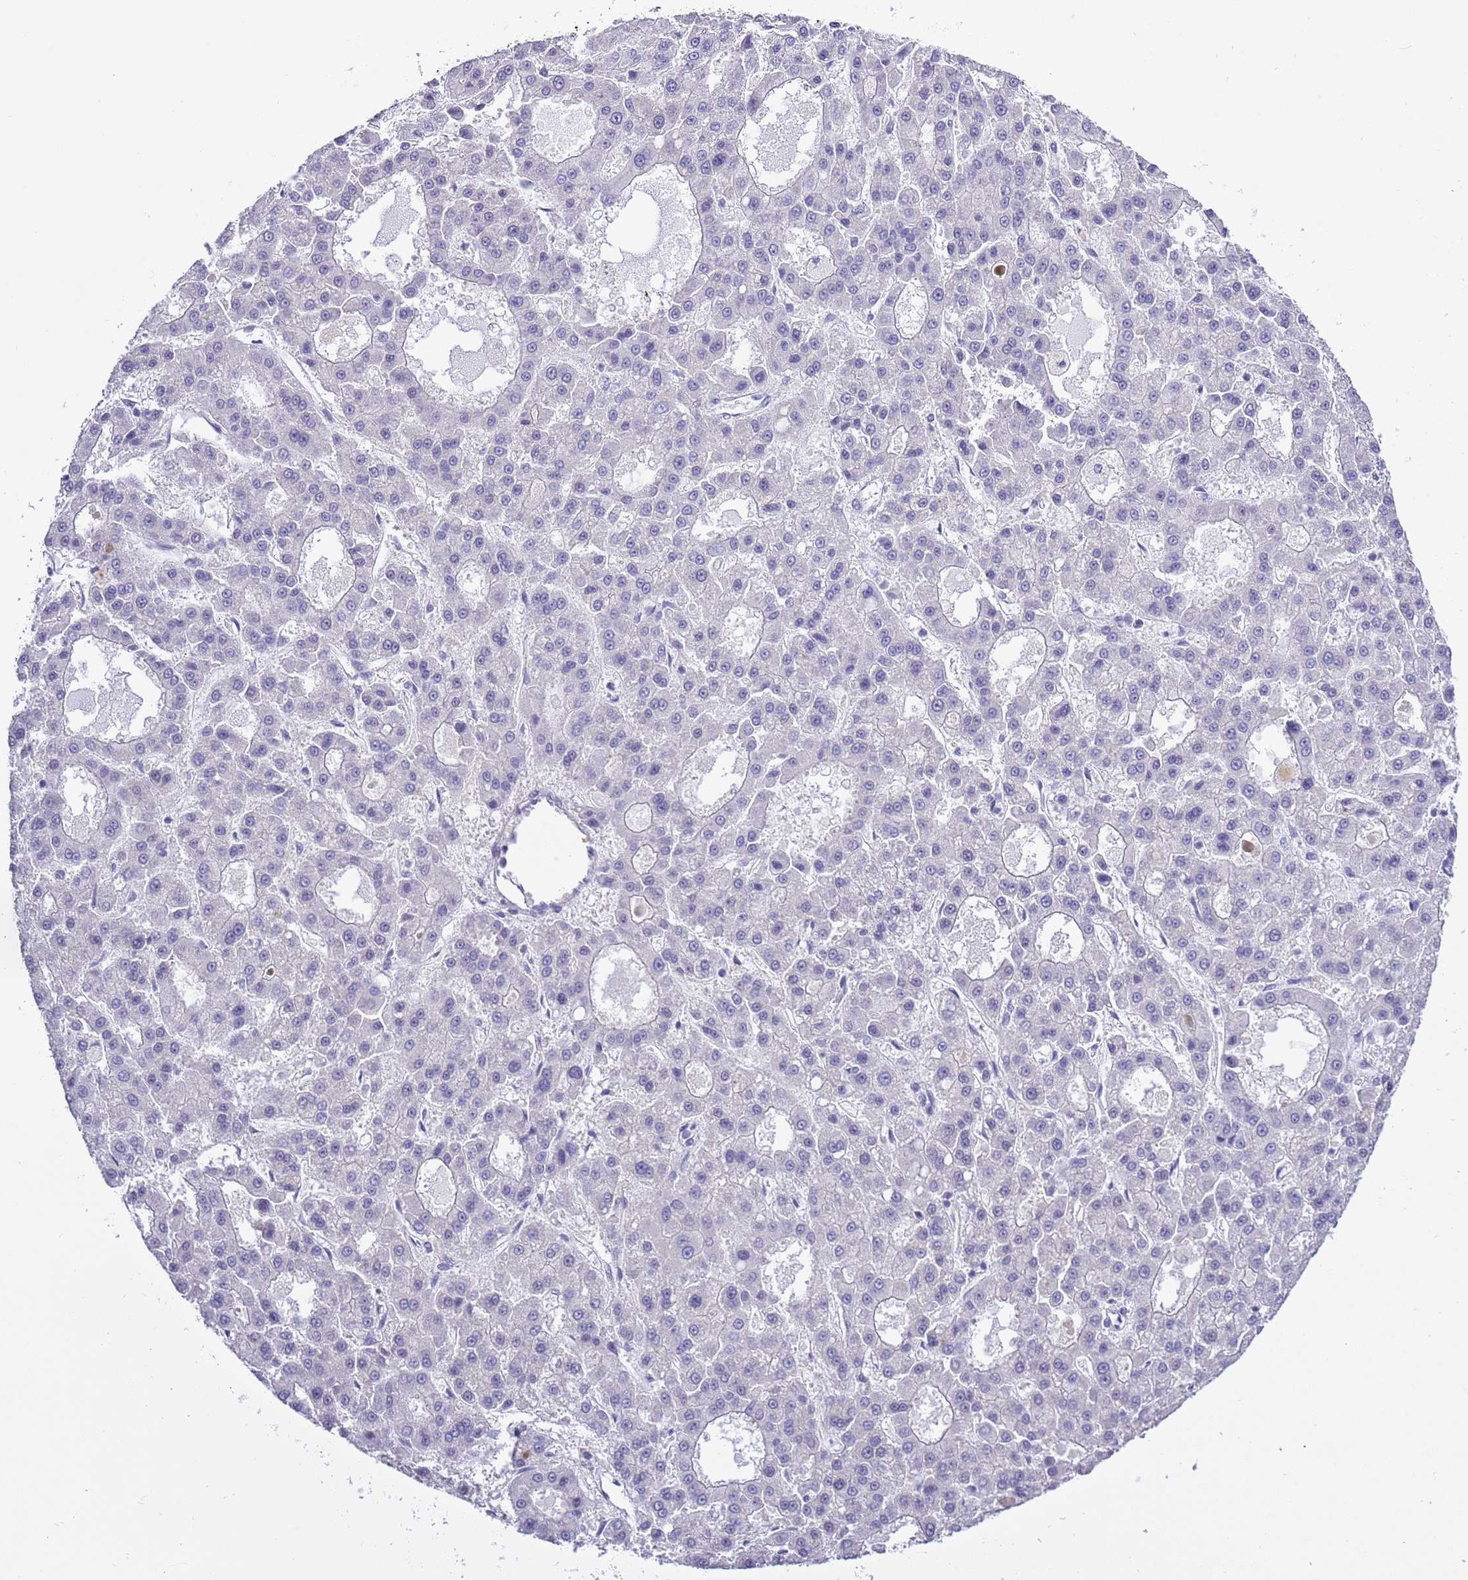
{"staining": {"intensity": "negative", "quantity": "none", "location": "none"}, "tissue": "liver cancer", "cell_type": "Tumor cells", "image_type": "cancer", "snomed": [{"axis": "morphology", "description": "Carcinoma, Hepatocellular, NOS"}, {"axis": "topography", "description": "Liver"}], "caption": "Histopathology image shows no protein positivity in tumor cells of hepatocellular carcinoma (liver) tissue.", "gene": "STIP1", "patient": {"sex": "male", "age": 70}}